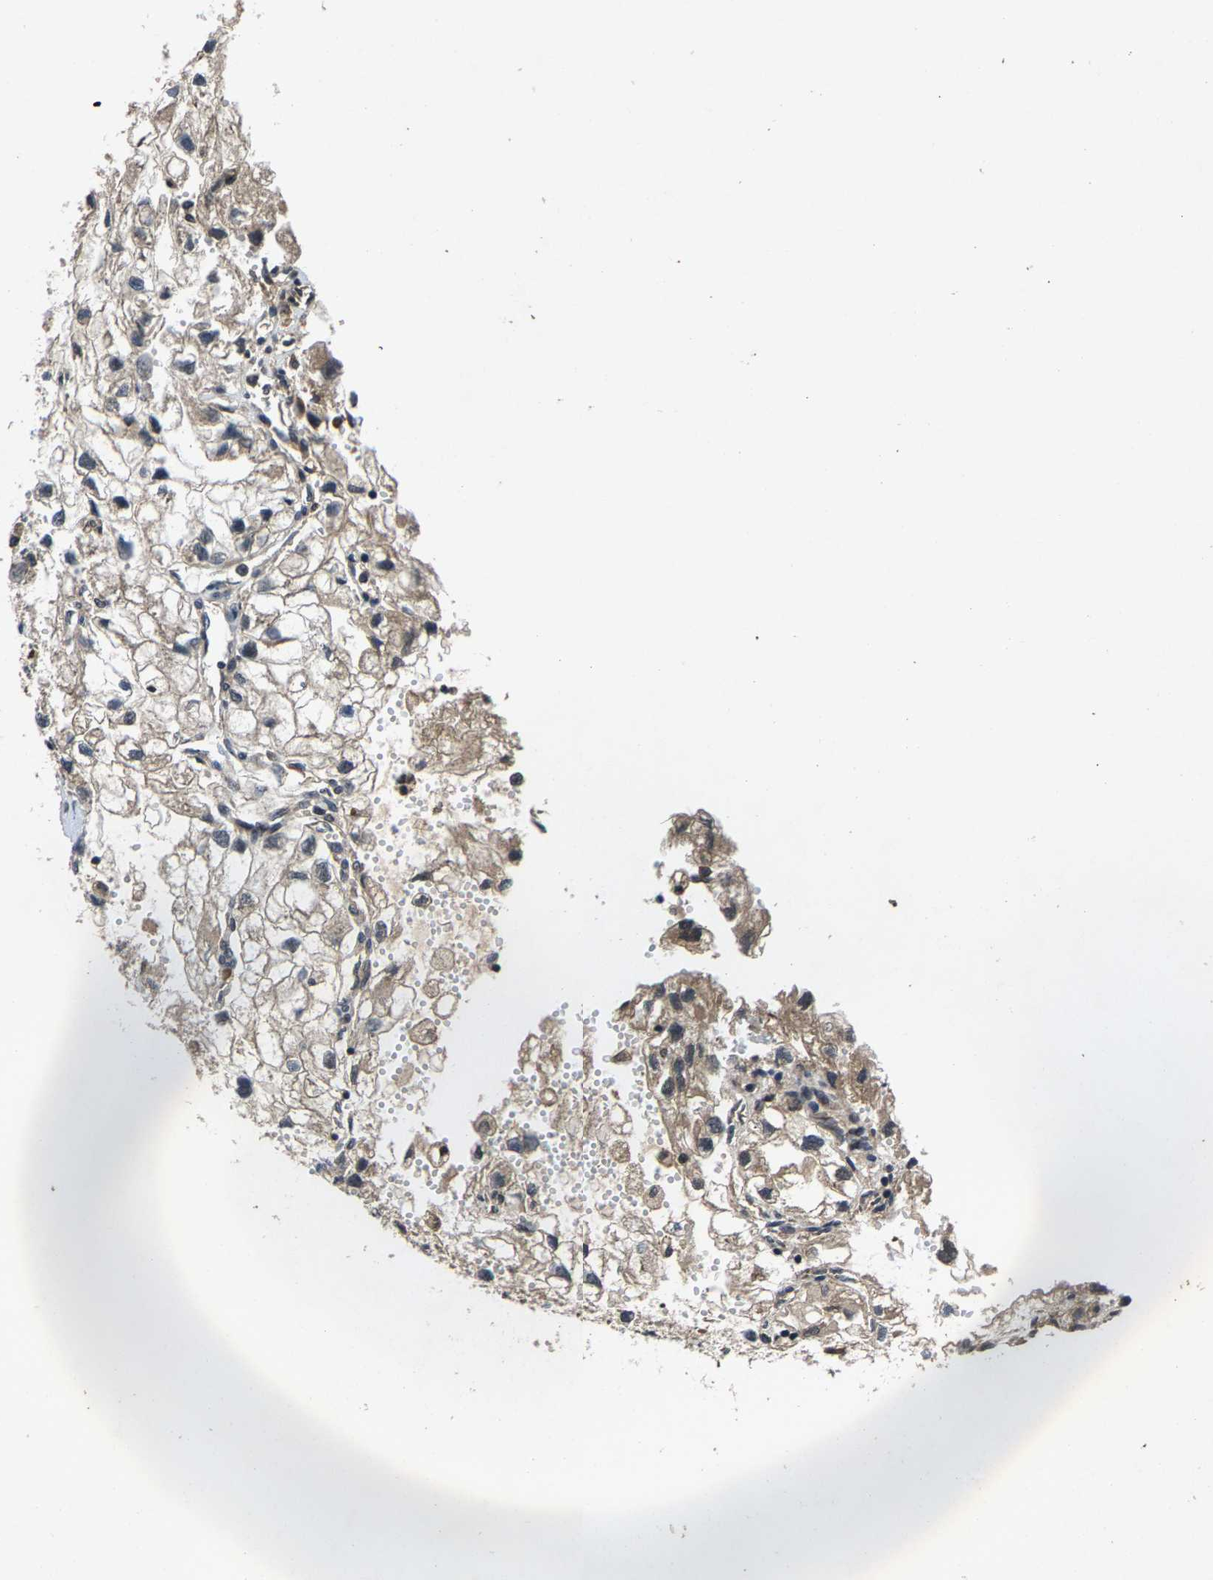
{"staining": {"intensity": "negative", "quantity": "none", "location": "none"}, "tissue": "renal cancer", "cell_type": "Tumor cells", "image_type": "cancer", "snomed": [{"axis": "morphology", "description": "Adenocarcinoma, NOS"}, {"axis": "topography", "description": "Kidney"}], "caption": "This is a micrograph of immunohistochemistry (IHC) staining of renal adenocarcinoma, which shows no positivity in tumor cells.", "gene": "HUWE1", "patient": {"sex": "female", "age": 70}}